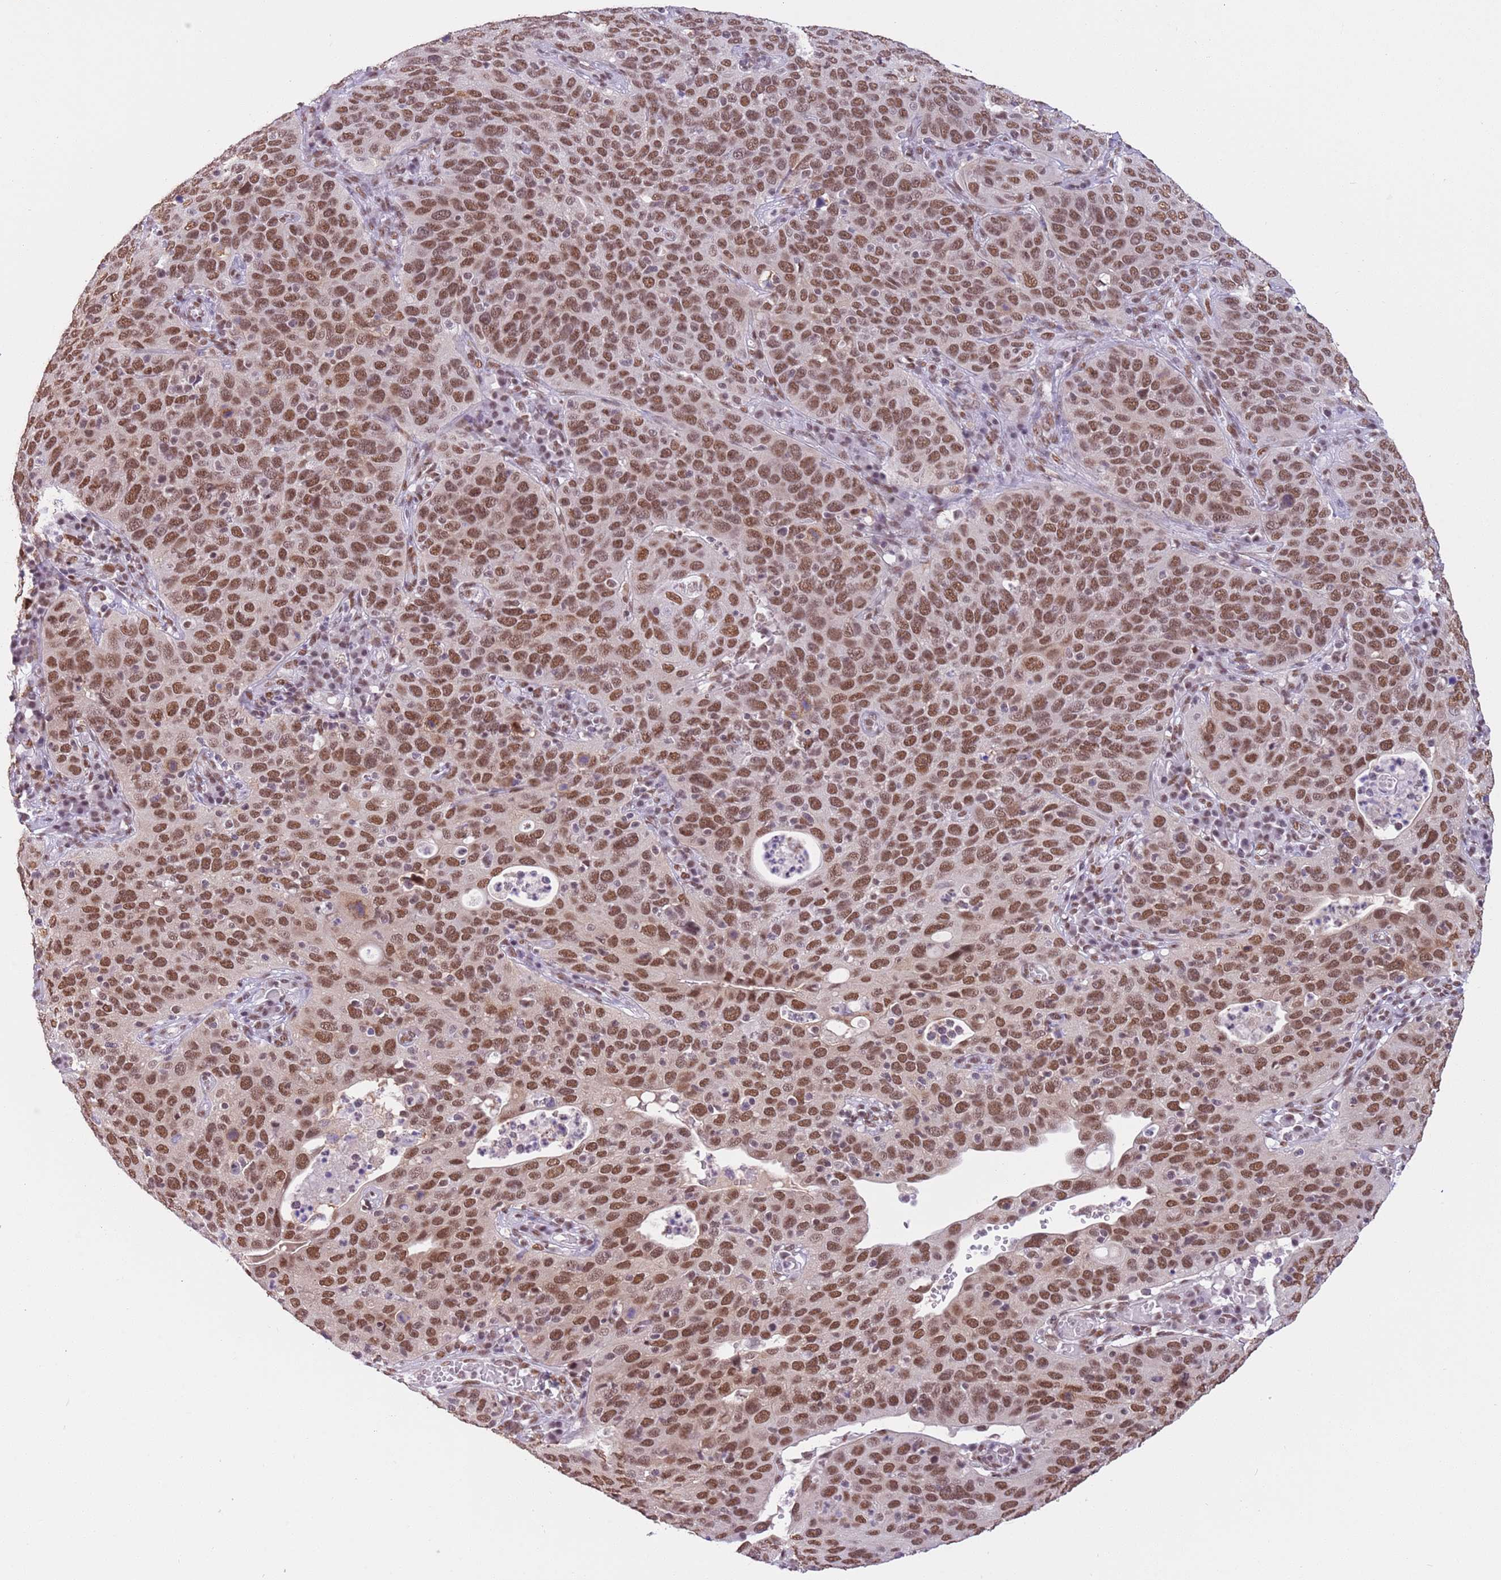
{"staining": {"intensity": "moderate", "quantity": ">75%", "location": "nuclear"}, "tissue": "cervical cancer", "cell_type": "Tumor cells", "image_type": "cancer", "snomed": [{"axis": "morphology", "description": "Squamous cell carcinoma, NOS"}, {"axis": "topography", "description": "Cervix"}], "caption": "Human cervical squamous cell carcinoma stained with a brown dye displays moderate nuclear positive expression in about >75% of tumor cells.", "gene": "TRIM32", "patient": {"sex": "female", "age": 36}}